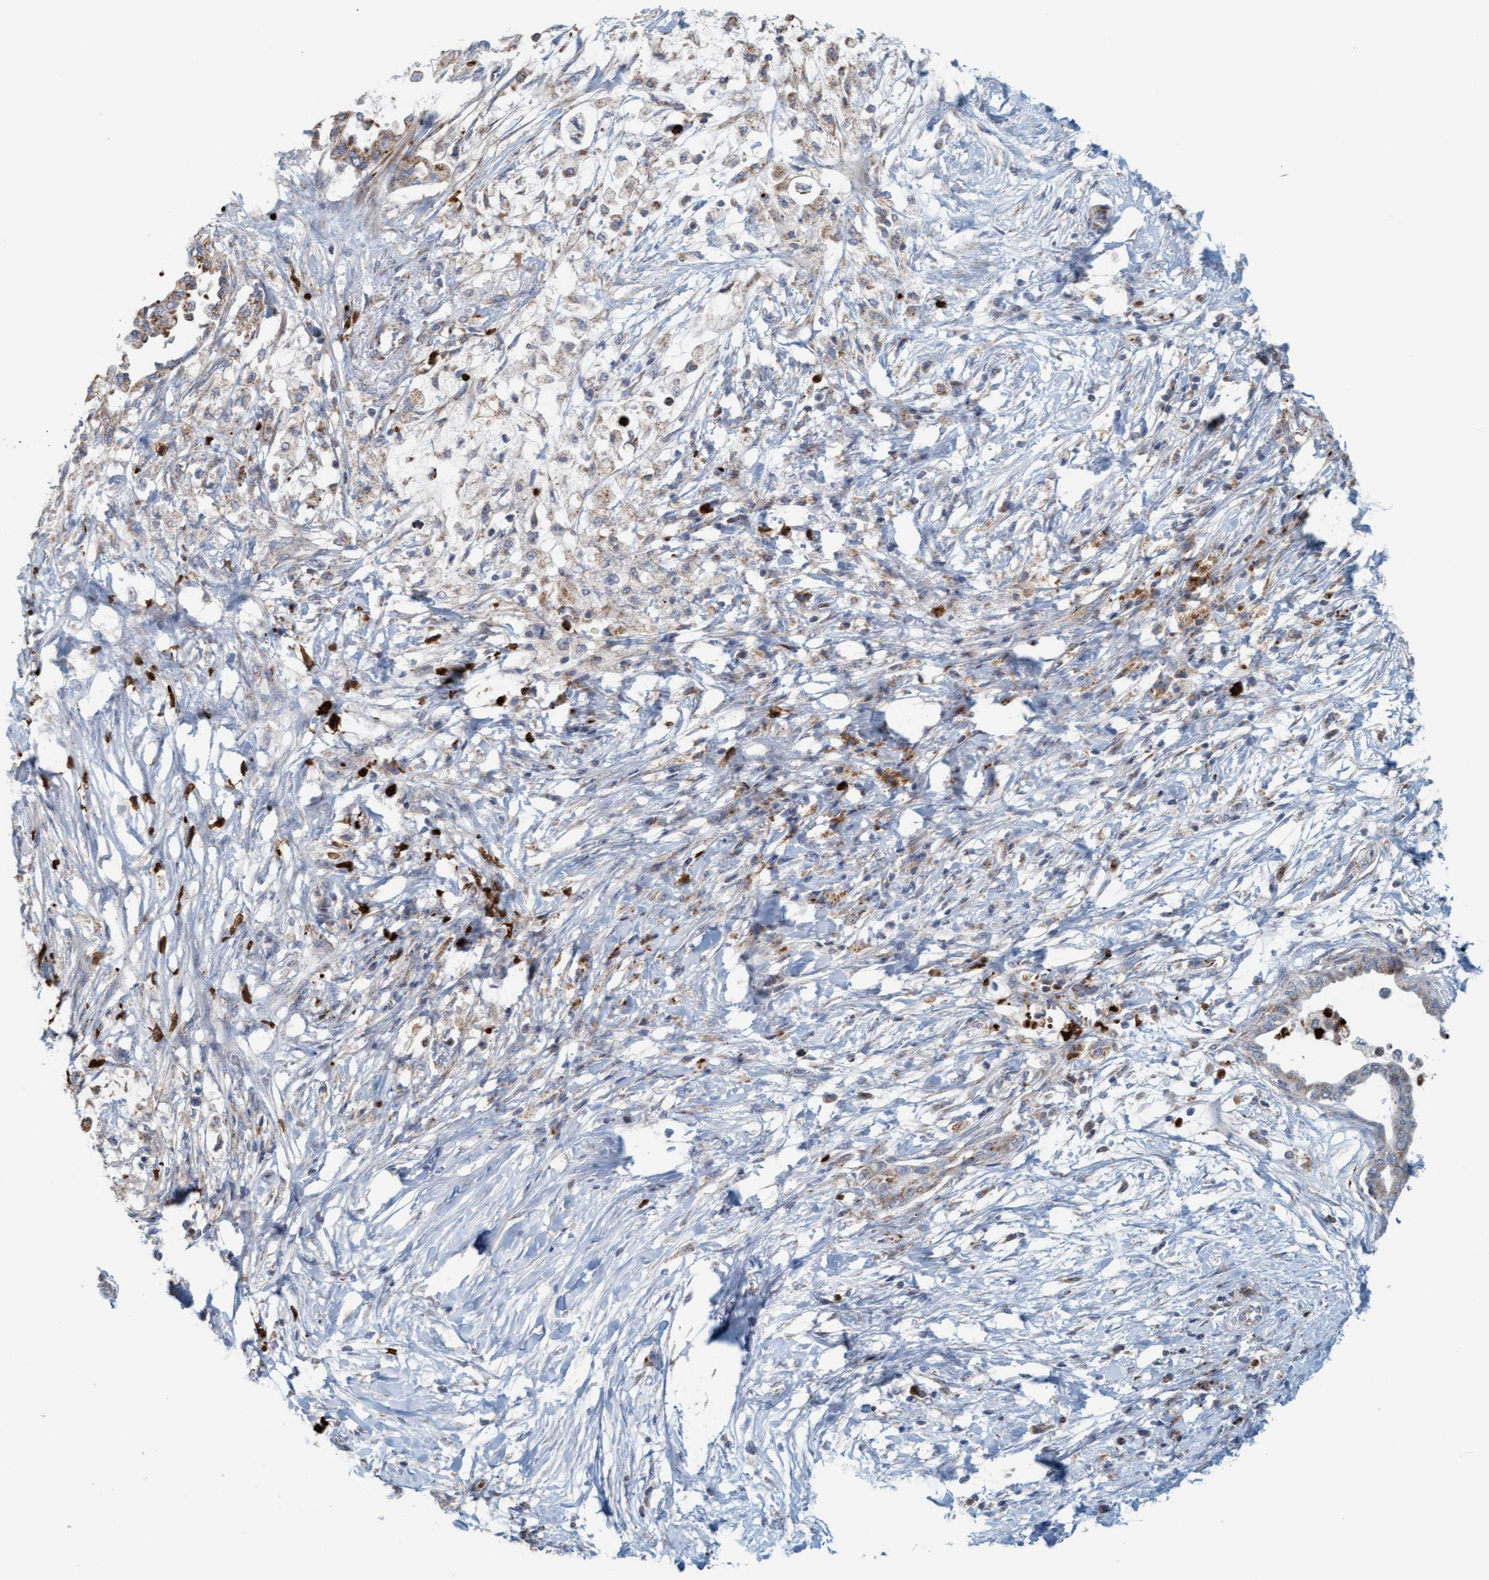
{"staining": {"intensity": "moderate", "quantity": ">75%", "location": "cytoplasmic/membranous"}, "tissue": "pancreatic cancer", "cell_type": "Tumor cells", "image_type": "cancer", "snomed": [{"axis": "morphology", "description": "Normal tissue, NOS"}, {"axis": "morphology", "description": "Adenocarcinoma, NOS"}, {"axis": "topography", "description": "Pancreas"}, {"axis": "topography", "description": "Duodenum"}], "caption": "Pancreatic cancer tissue reveals moderate cytoplasmic/membranous expression in approximately >75% of tumor cells", "gene": "B9D1", "patient": {"sex": "female", "age": 60}}